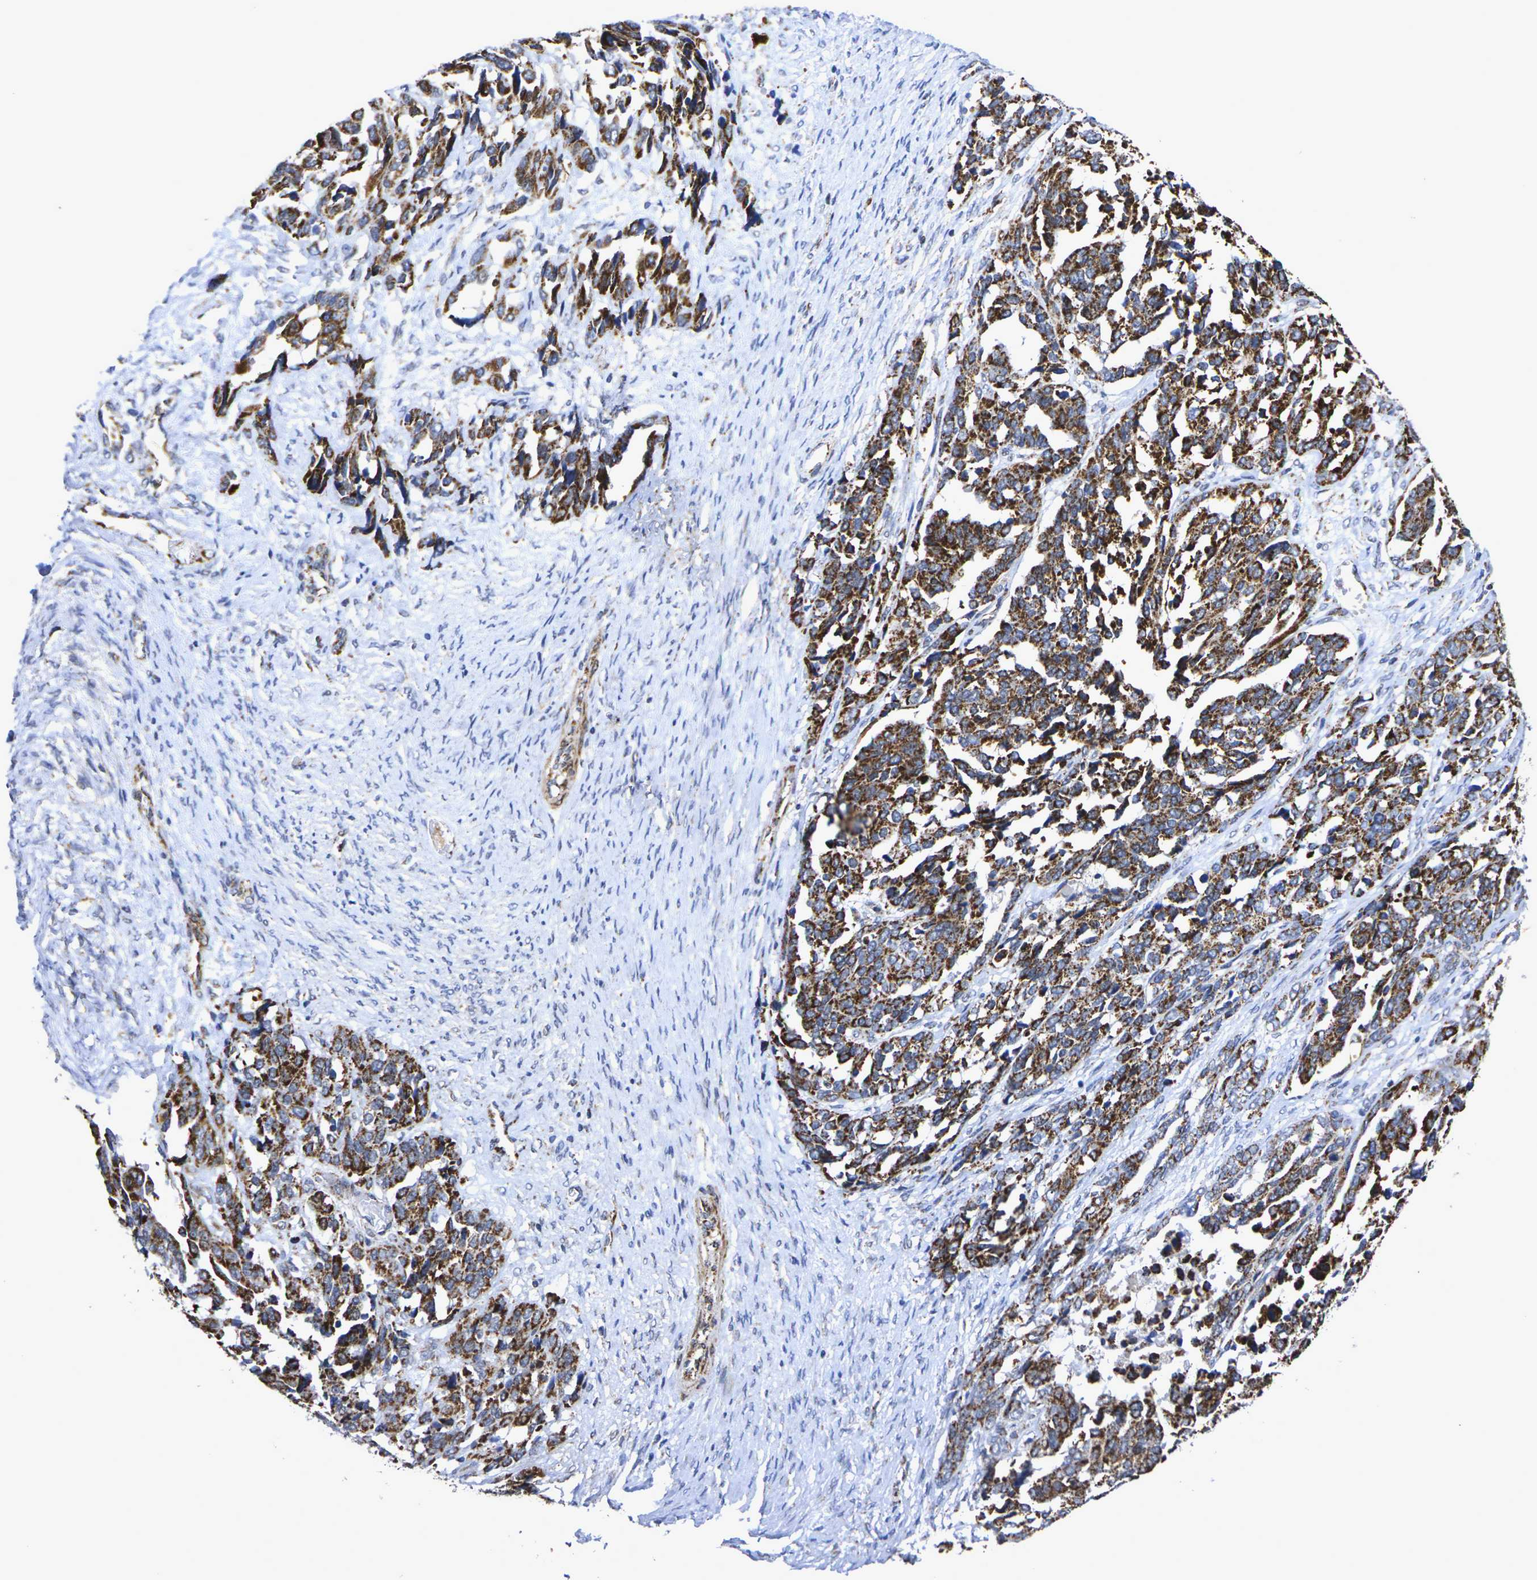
{"staining": {"intensity": "strong", "quantity": ">75%", "location": "cytoplasmic/membranous"}, "tissue": "ovarian cancer", "cell_type": "Tumor cells", "image_type": "cancer", "snomed": [{"axis": "morphology", "description": "Cystadenocarcinoma, serous, NOS"}, {"axis": "topography", "description": "Ovary"}], "caption": "Approximately >75% of tumor cells in human ovarian serous cystadenocarcinoma exhibit strong cytoplasmic/membranous protein expression as visualized by brown immunohistochemical staining.", "gene": "P2RY11", "patient": {"sex": "female", "age": 44}}